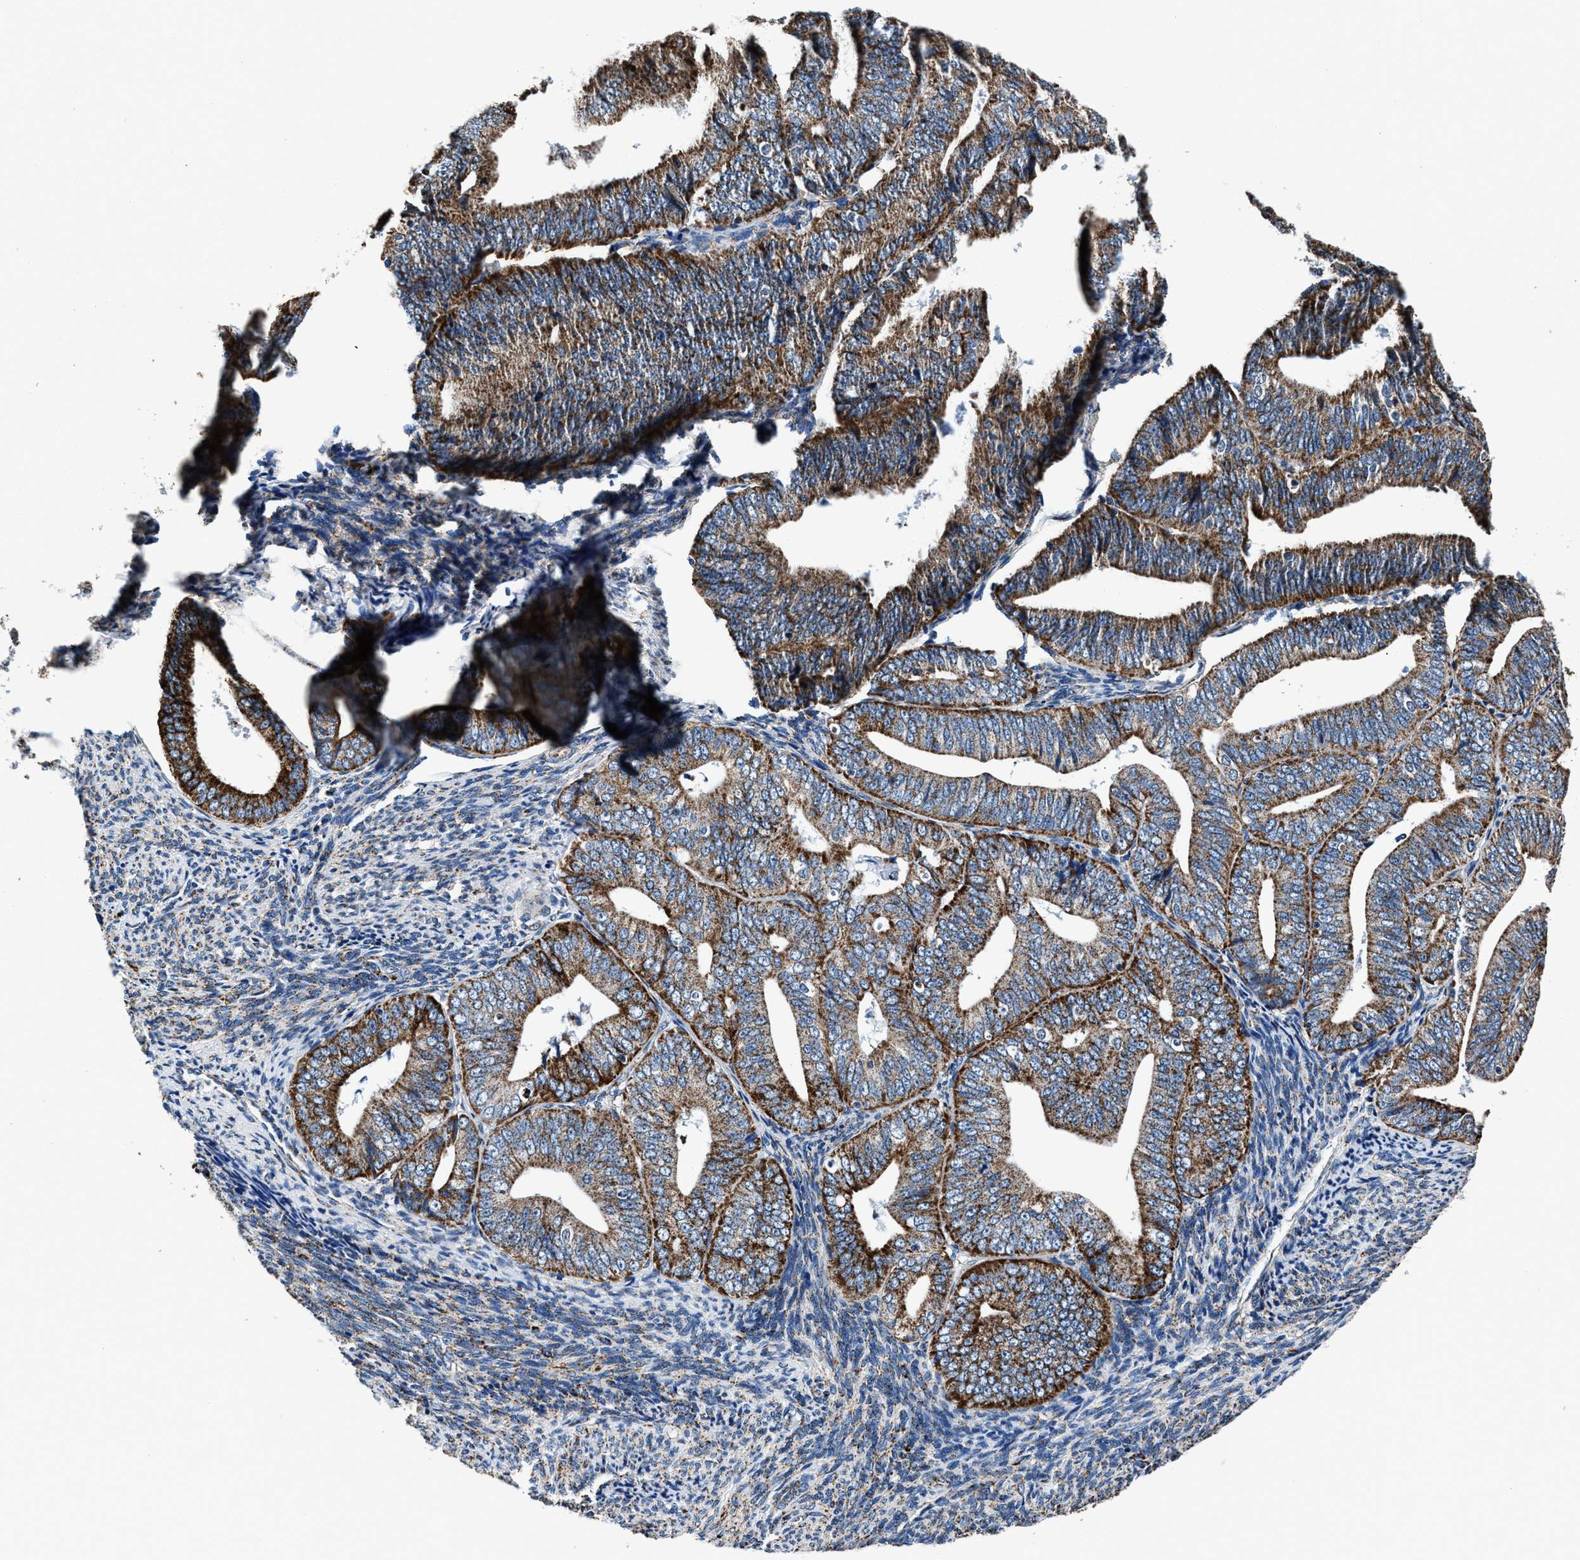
{"staining": {"intensity": "strong", "quantity": ">75%", "location": "cytoplasmic/membranous"}, "tissue": "endometrial cancer", "cell_type": "Tumor cells", "image_type": "cancer", "snomed": [{"axis": "morphology", "description": "Adenocarcinoma, NOS"}, {"axis": "topography", "description": "Endometrium"}], "caption": "Immunohistochemical staining of human adenocarcinoma (endometrial) shows high levels of strong cytoplasmic/membranous protein staining in about >75% of tumor cells.", "gene": "HIBADH", "patient": {"sex": "female", "age": 63}}